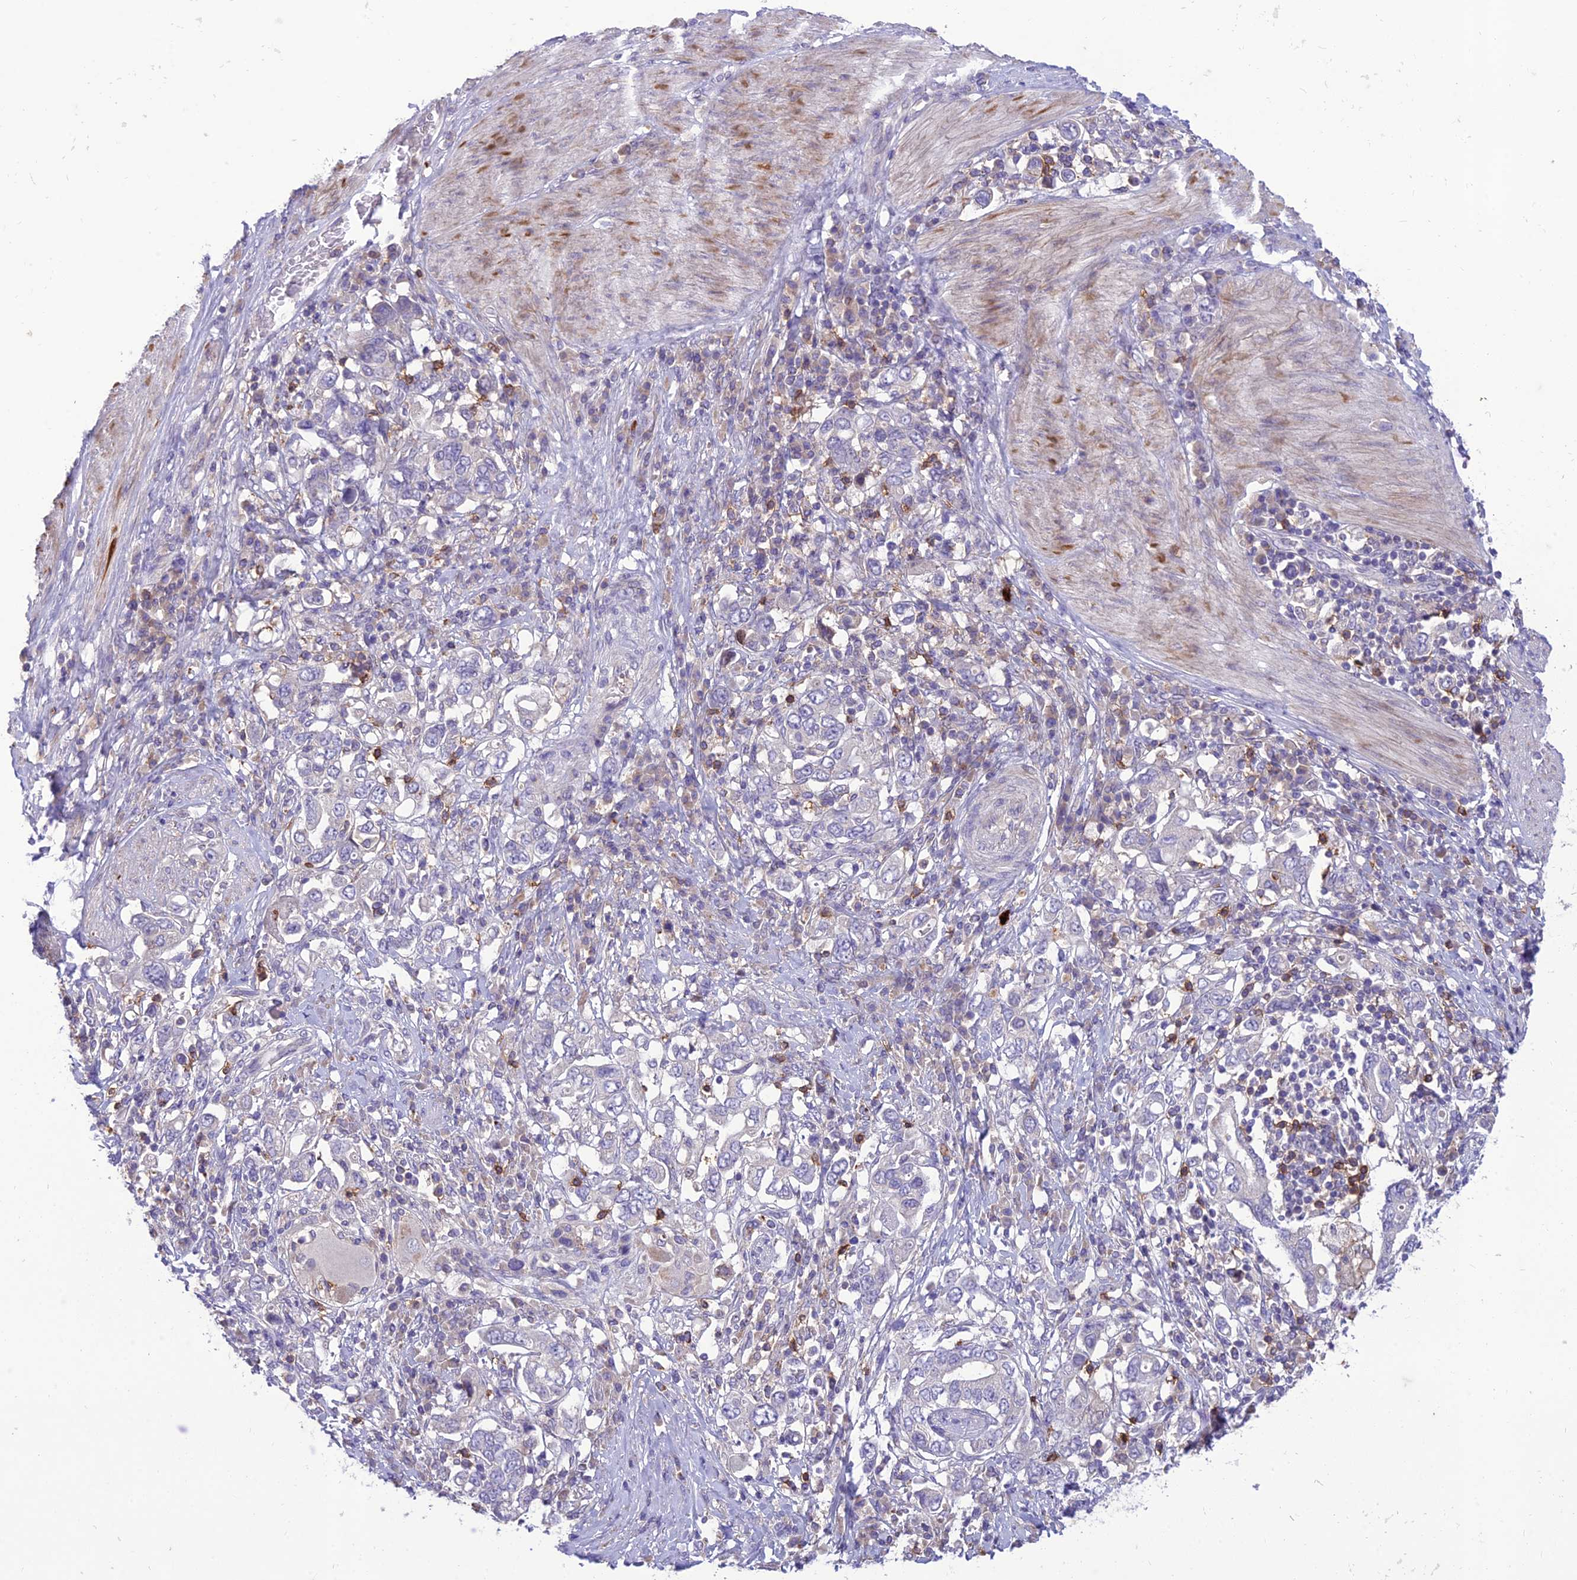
{"staining": {"intensity": "negative", "quantity": "none", "location": "none"}, "tissue": "stomach cancer", "cell_type": "Tumor cells", "image_type": "cancer", "snomed": [{"axis": "morphology", "description": "Adenocarcinoma, NOS"}, {"axis": "topography", "description": "Stomach, upper"}, {"axis": "topography", "description": "Stomach"}], "caption": "High power microscopy image of an immunohistochemistry image of adenocarcinoma (stomach), revealing no significant positivity in tumor cells. The staining is performed using DAB (3,3'-diaminobenzidine) brown chromogen with nuclei counter-stained in using hematoxylin.", "gene": "ITGAE", "patient": {"sex": "male", "age": 62}}